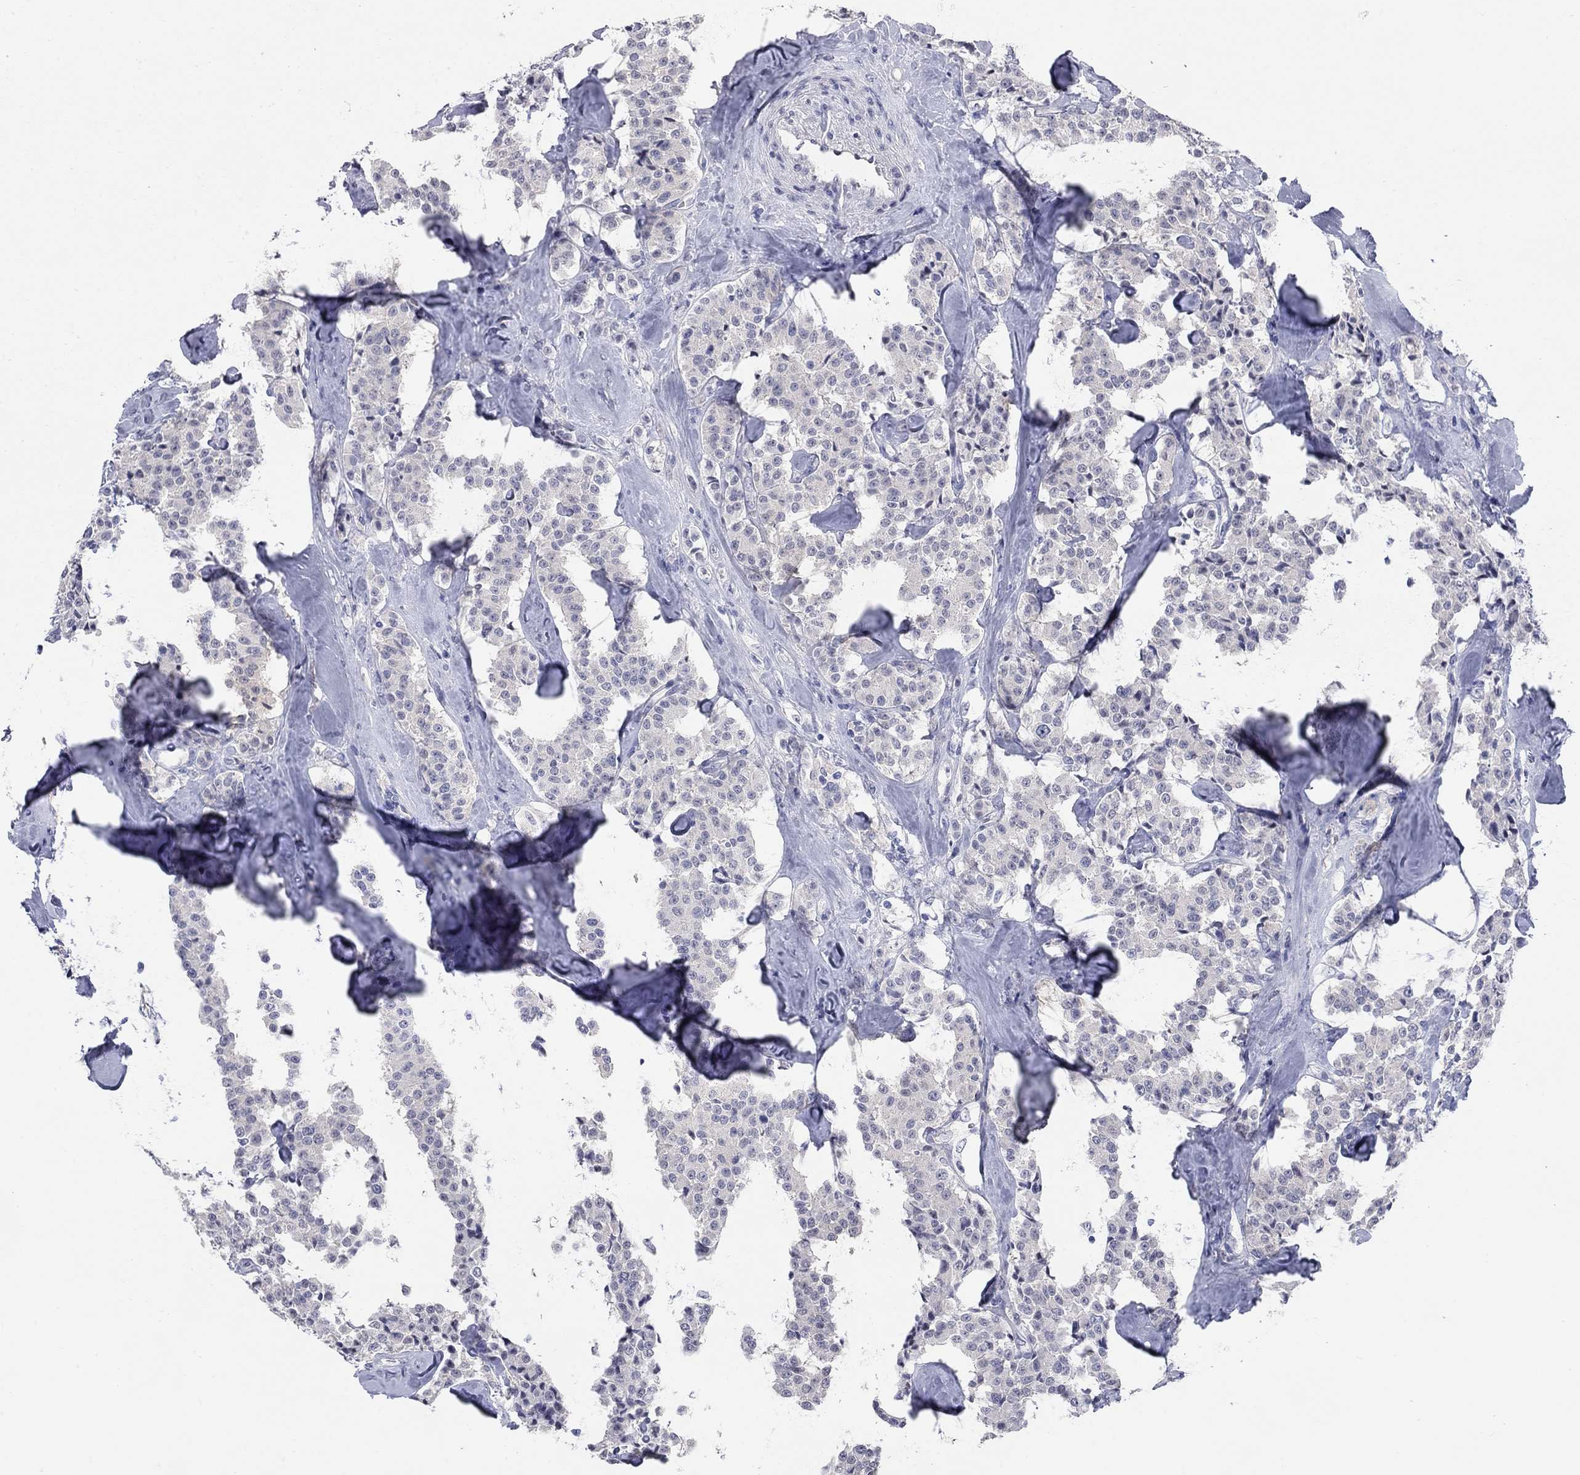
{"staining": {"intensity": "negative", "quantity": "none", "location": "none"}, "tissue": "carcinoid", "cell_type": "Tumor cells", "image_type": "cancer", "snomed": [{"axis": "morphology", "description": "Carcinoid, malignant, NOS"}, {"axis": "topography", "description": "Pancreas"}], "caption": "Tumor cells show no significant staining in carcinoid. Brightfield microscopy of immunohistochemistry (IHC) stained with DAB (3,3'-diaminobenzidine) (brown) and hematoxylin (blue), captured at high magnification.", "gene": "WASF3", "patient": {"sex": "male", "age": 41}}